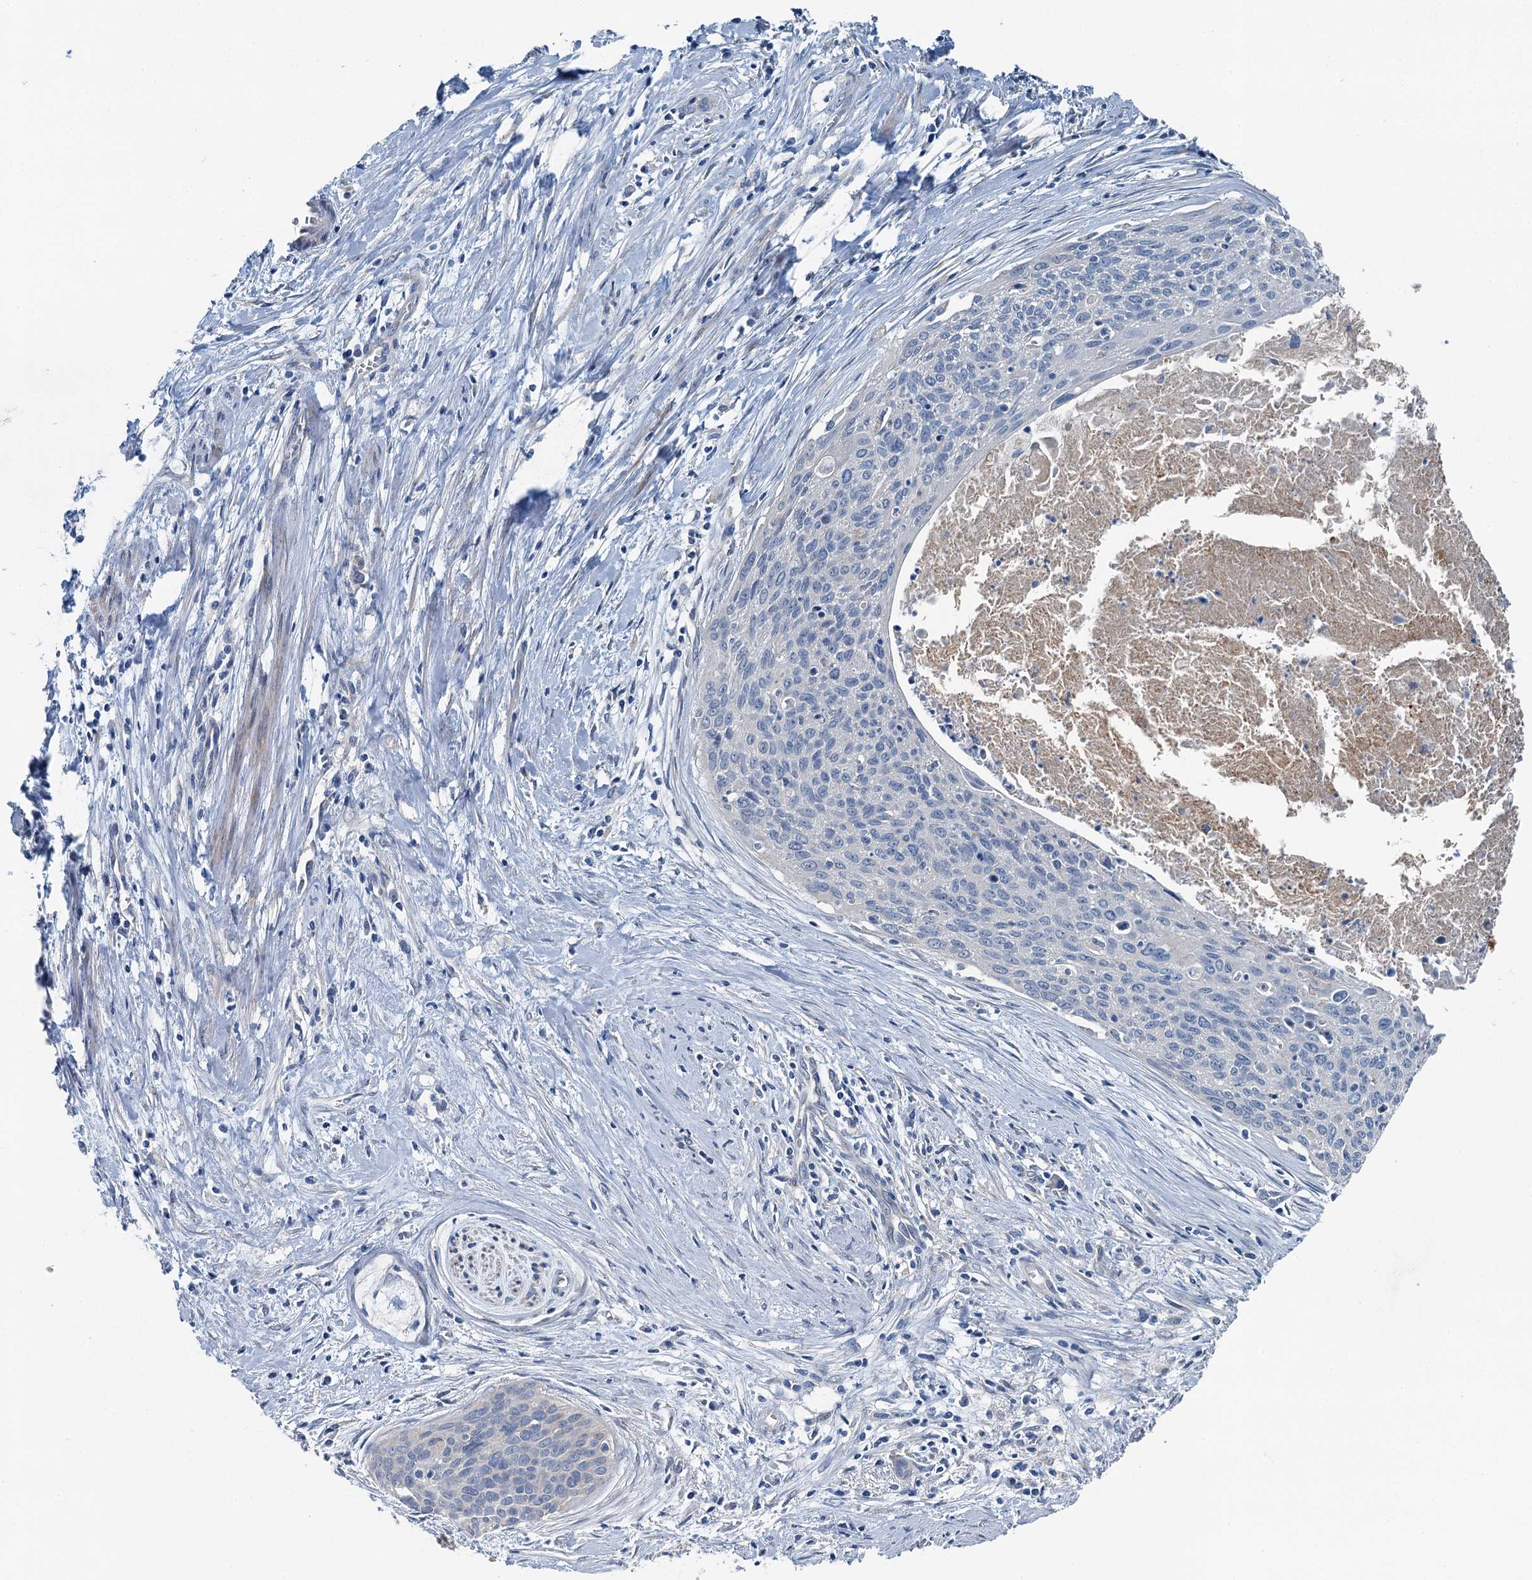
{"staining": {"intensity": "negative", "quantity": "none", "location": "none"}, "tissue": "cervical cancer", "cell_type": "Tumor cells", "image_type": "cancer", "snomed": [{"axis": "morphology", "description": "Squamous cell carcinoma, NOS"}, {"axis": "topography", "description": "Cervix"}], "caption": "Cervical cancer was stained to show a protein in brown. There is no significant staining in tumor cells. Nuclei are stained in blue.", "gene": "C6orf120", "patient": {"sex": "female", "age": 55}}